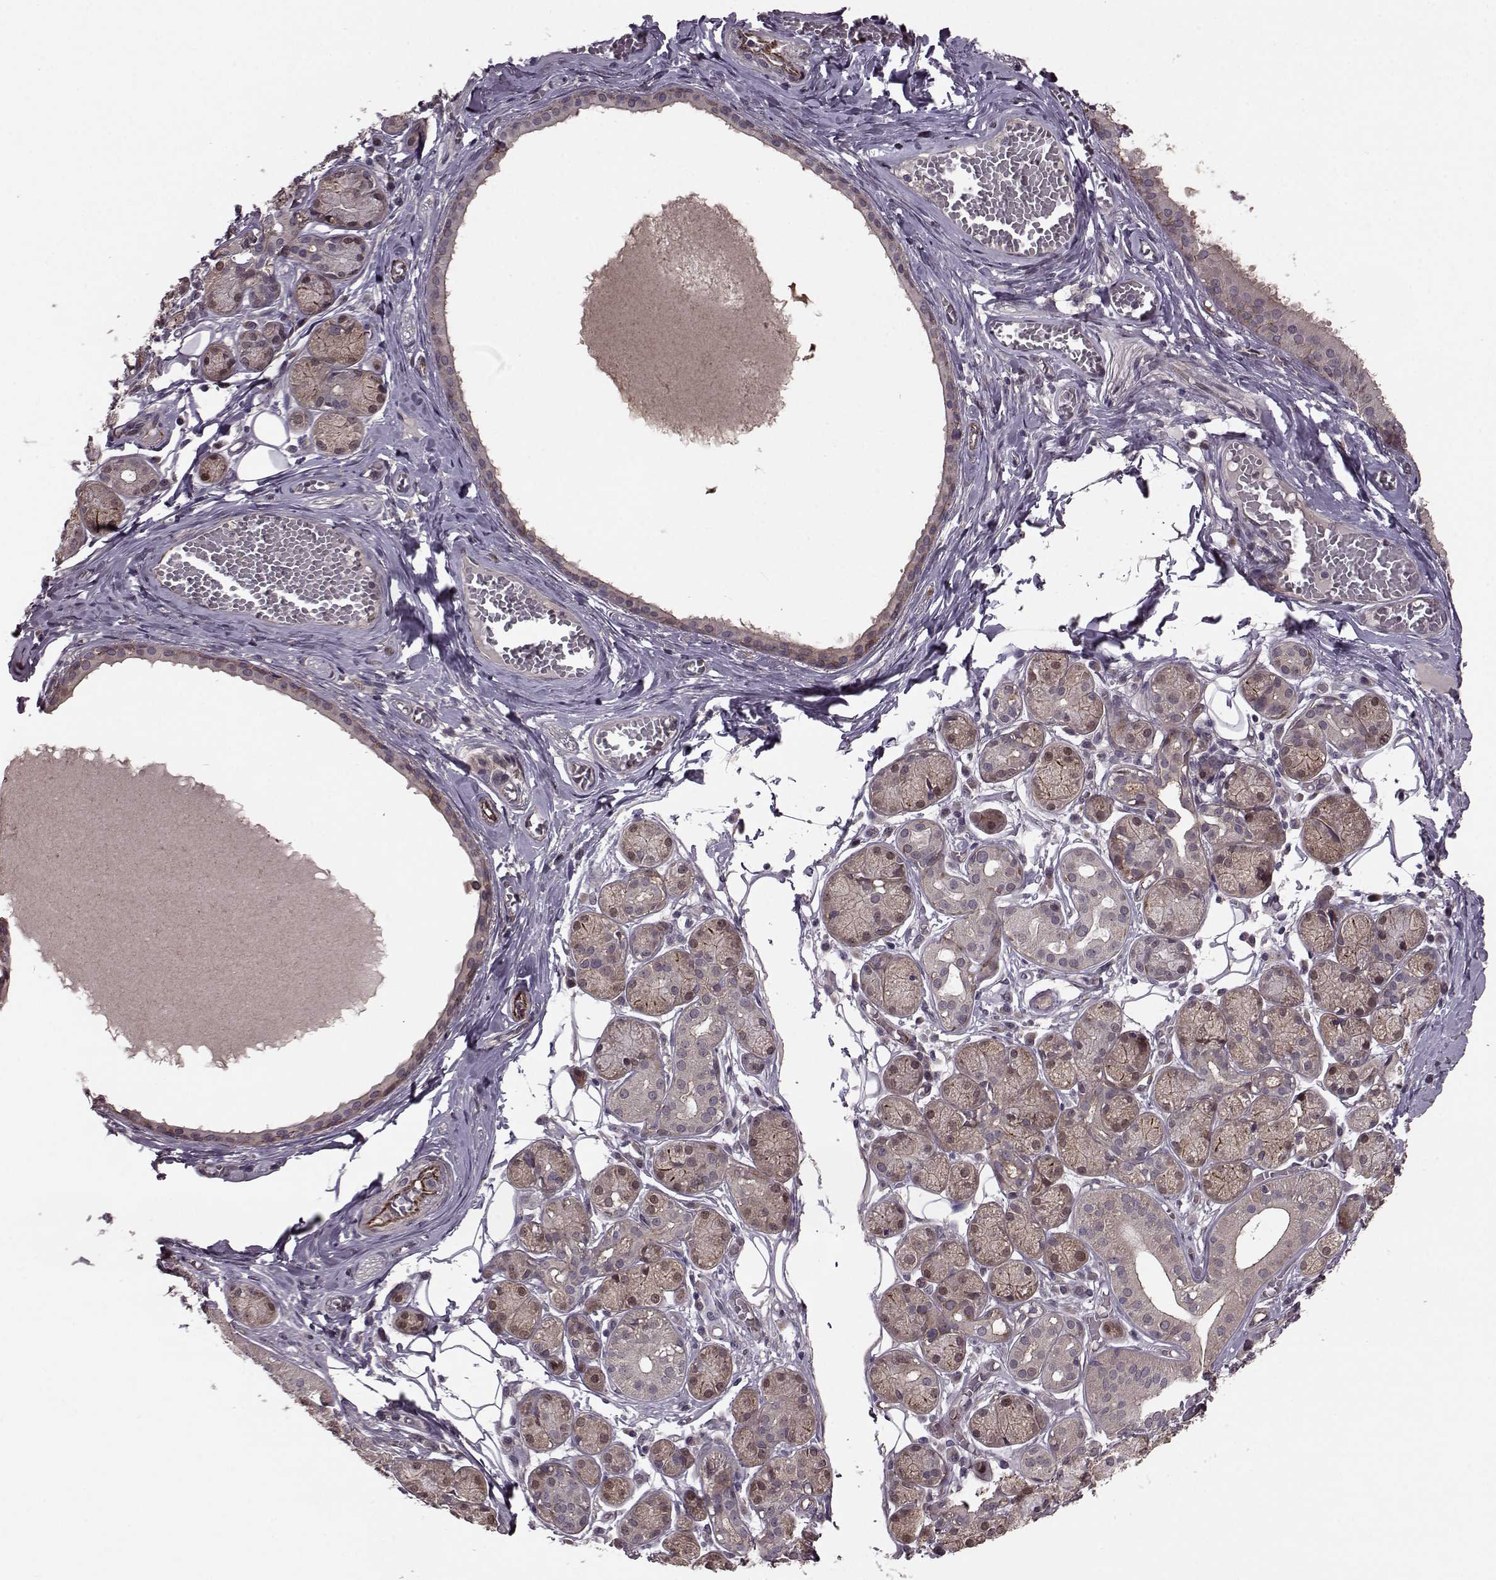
{"staining": {"intensity": "strong", "quantity": "25%-75%", "location": "cytoplasmic/membranous"}, "tissue": "salivary gland", "cell_type": "Glandular cells", "image_type": "normal", "snomed": [{"axis": "morphology", "description": "Normal tissue, NOS"}, {"axis": "topography", "description": "Salivary gland"}, {"axis": "topography", "description": "Peripheral nerve tissue"}], "caption": "Protein expression analysis of normal human salivary gland reveals strong cytoplasmic/membranous expression in approximately 25%-75% of glandular cells. The staining was performed using DAB (3,3'-diaminobenzidine) to visualize the protein expression in brown, while the nuclei were stained in blue with hematoxylin (Magnification: 20x).", "gene": "SYNPO", "patient": {"sex": "male", "age": 71}}